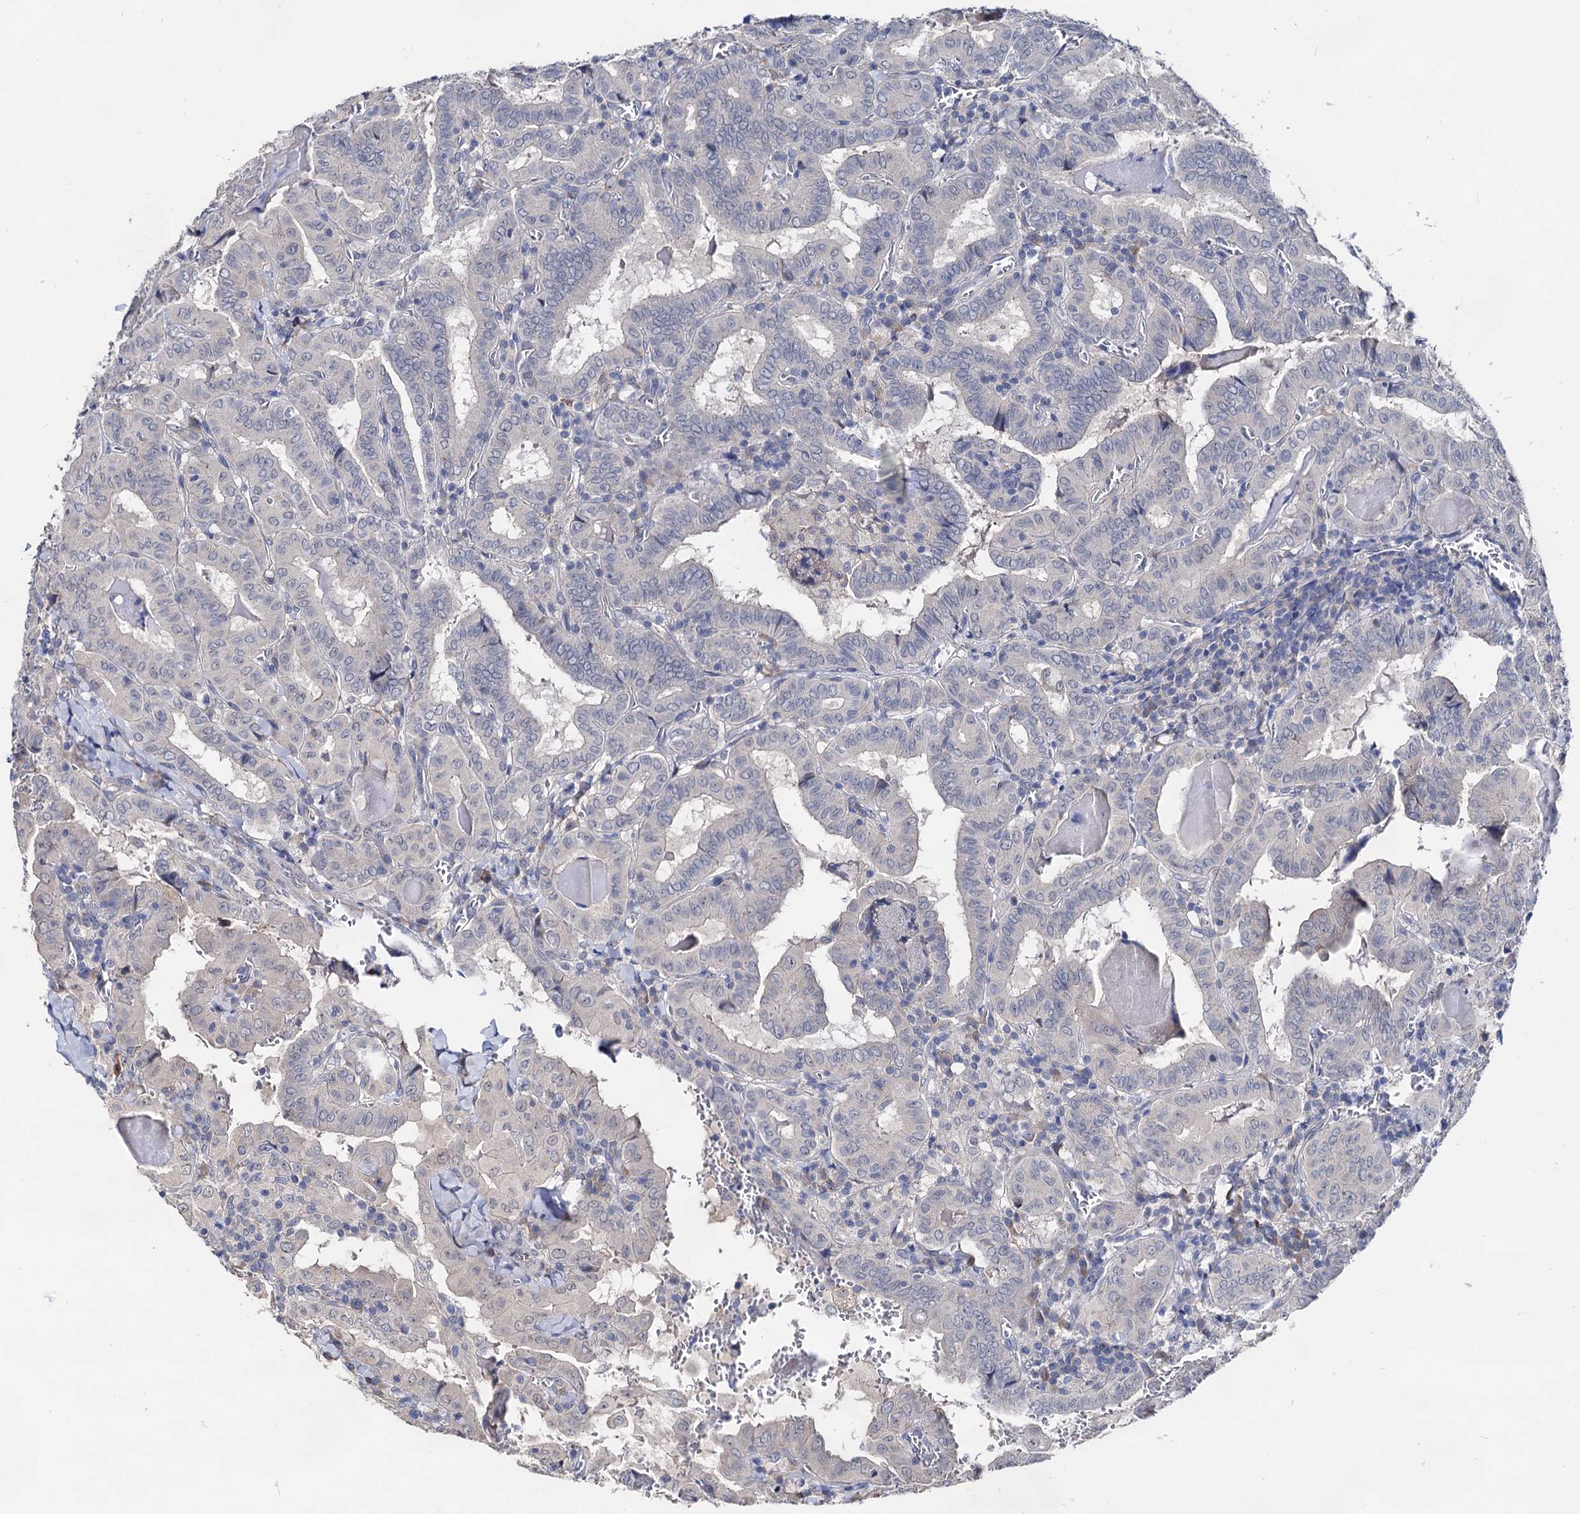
{"staining": {"intensity": "negative", "quantity": "none", "location": "none"}, "tissue": "thyroid cancer", "cell_type": "Tumor cells", "image_type": "cancer", "snomed": [{"axis": "morphology", "description": "Papillary adenocarcinoma, NOS"}, {"axis": "topography", "description": "Thyroid gland"}], "caption": "DAB (3,3'-diaminobenzidine) immunohistochemical staining of thyroid papillary adenocarcinoma exhibits no significant positivity in tumor cells. Brightfield microscopy of immunohistochemistry stained with DAB (3,3'-diaminobenzidine) (brown) and hematoxylin (blue), captured at high magnification.", "gene": "CAPRIN2", "patient": {"sex": "female", "age": 72}}